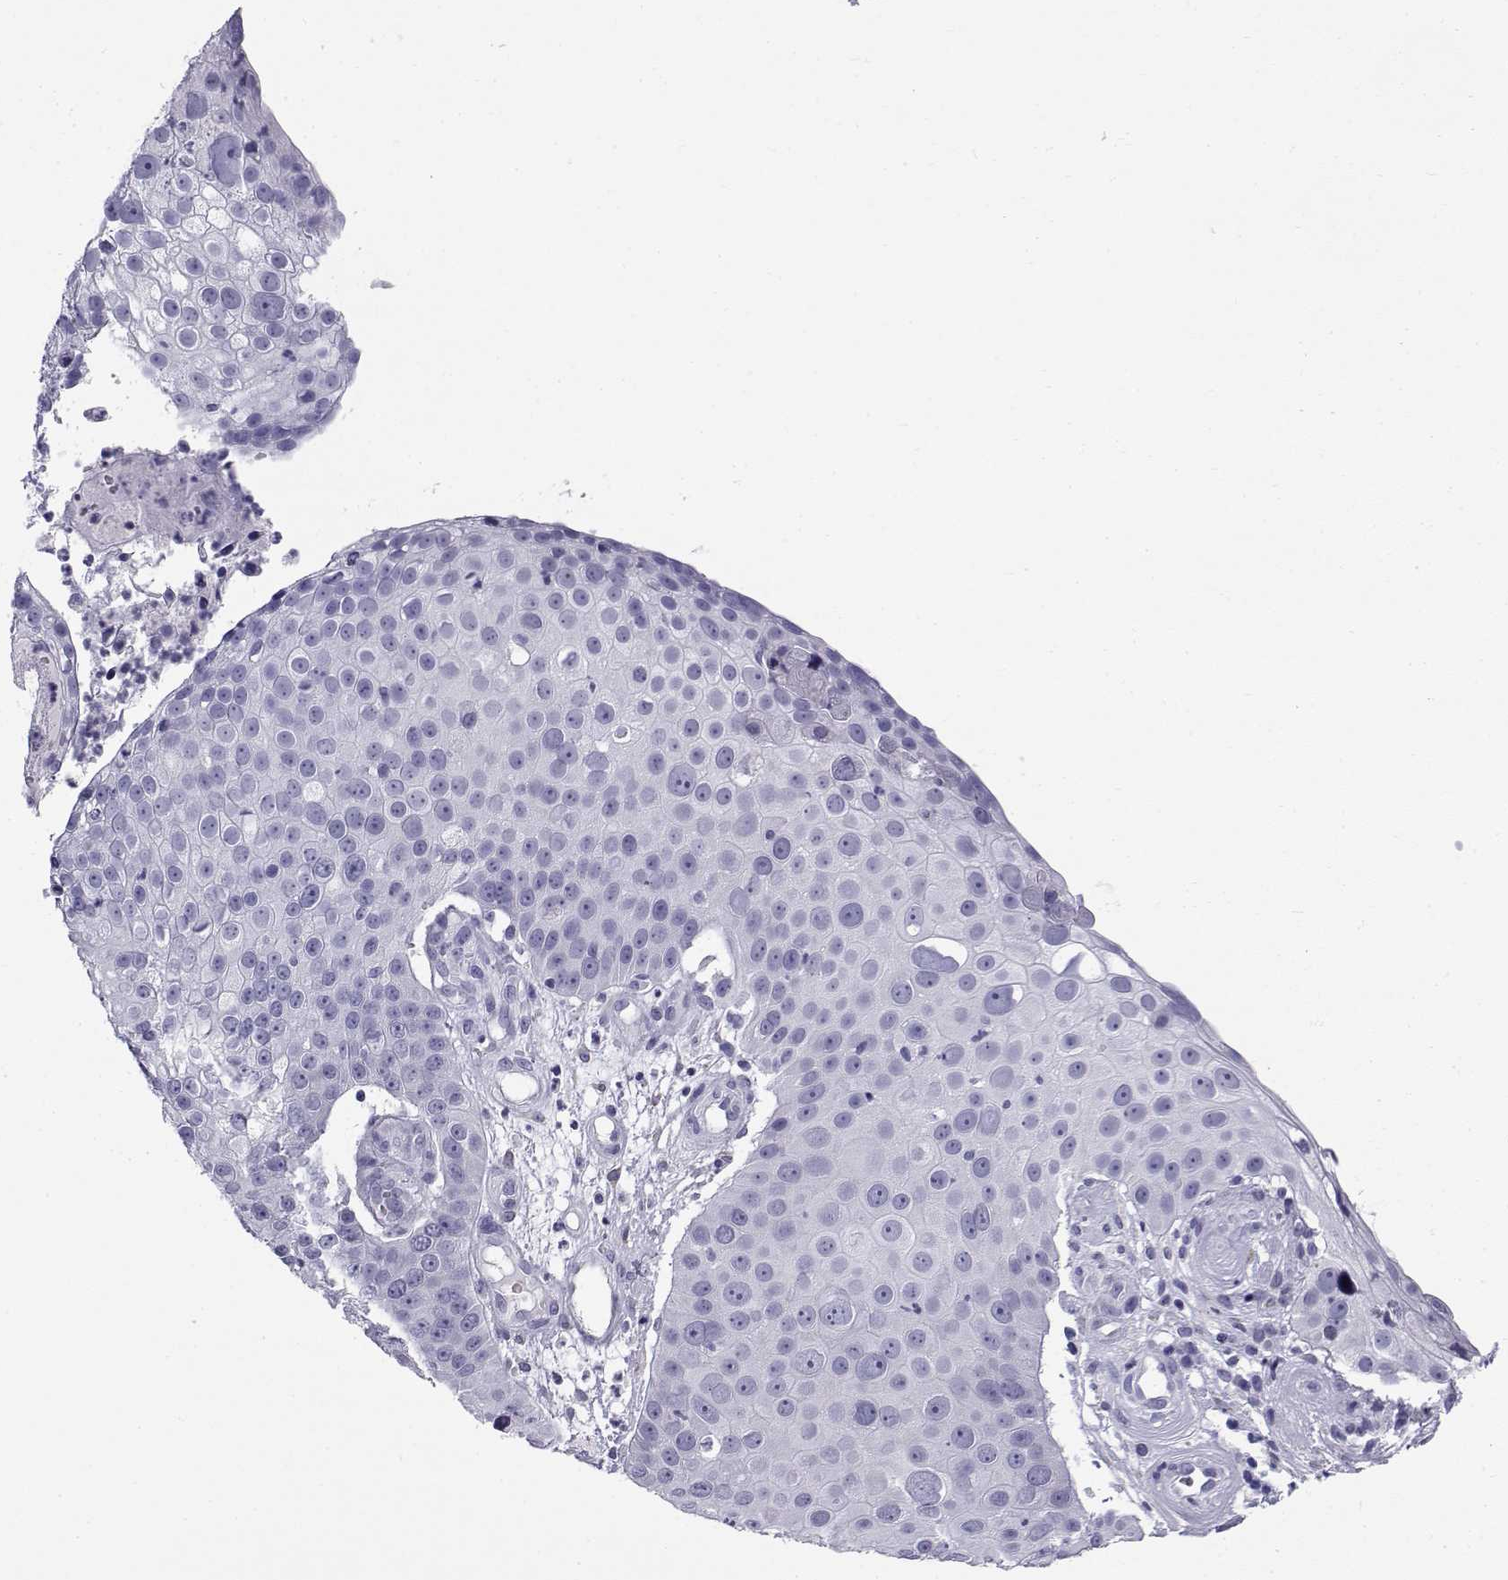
{"staining": {"intensity": "negative", "quantity": "none", "location": "none"}, "tissue": "skin cancer", "cell_type": "Tumor cells", "image_type": "cancer", "snomed": [{"axis": "morphology", "description": "Squamous cell carcinoma, NOS"}, {"axis": "topography", "description": "Skin"}], "caption": "Tumor cells are negative for brown protein staining in skin cancer. (Stains: DAB (3,3'-diaminobenzidine) IHC with hematoxylin counter stain, Microscopy: brightfield microscopy at high magnification).", "gene": "RNASE12", "patient": {"sex": "male", "age": 71}}